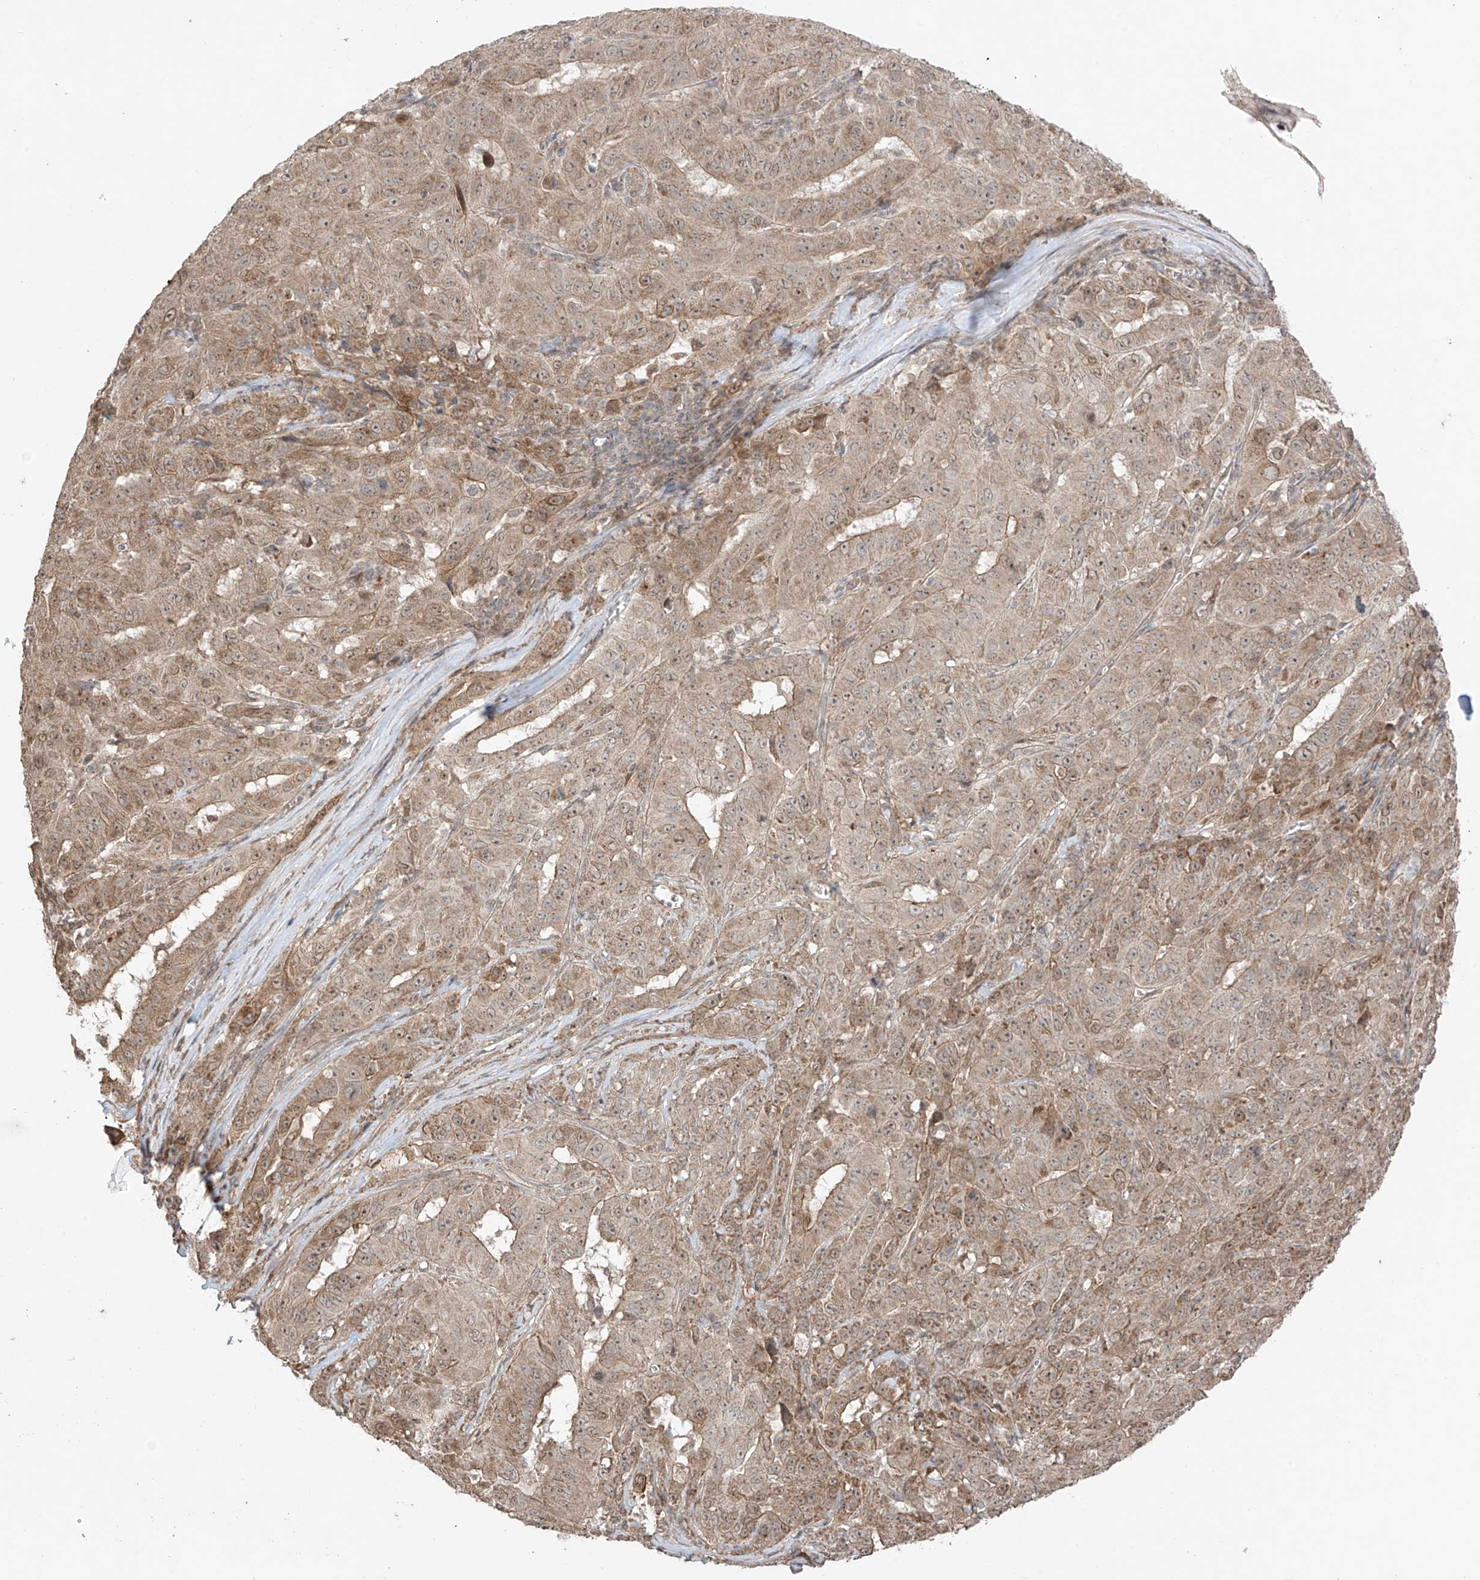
{"staining": {"intensity": "moderate", "quantity": ">75%", "location": "cytoplasmic/membranous"}, "tissue": "pancreatic cancer", "cell_type": "Tumor cells", "image_type": "cancer", "snomed": [{"axis": "morphology", "description": "Adenocarcinoma, NOS"}, {"axis": "topography", "description": "Pancreas"}], "caption": "Protein expression analysis of human pancreatic adenocarcinoma reveals moderate cytoplasmic/membranous positivity in about >75% of tumor cells. The staining is performed using DAB brown chromogen to label protein expression. The nuclei are counter-stained blue using hematoxylin.", "gene": "ABCD1", "patient": {"sex": "male", "age": 63}}